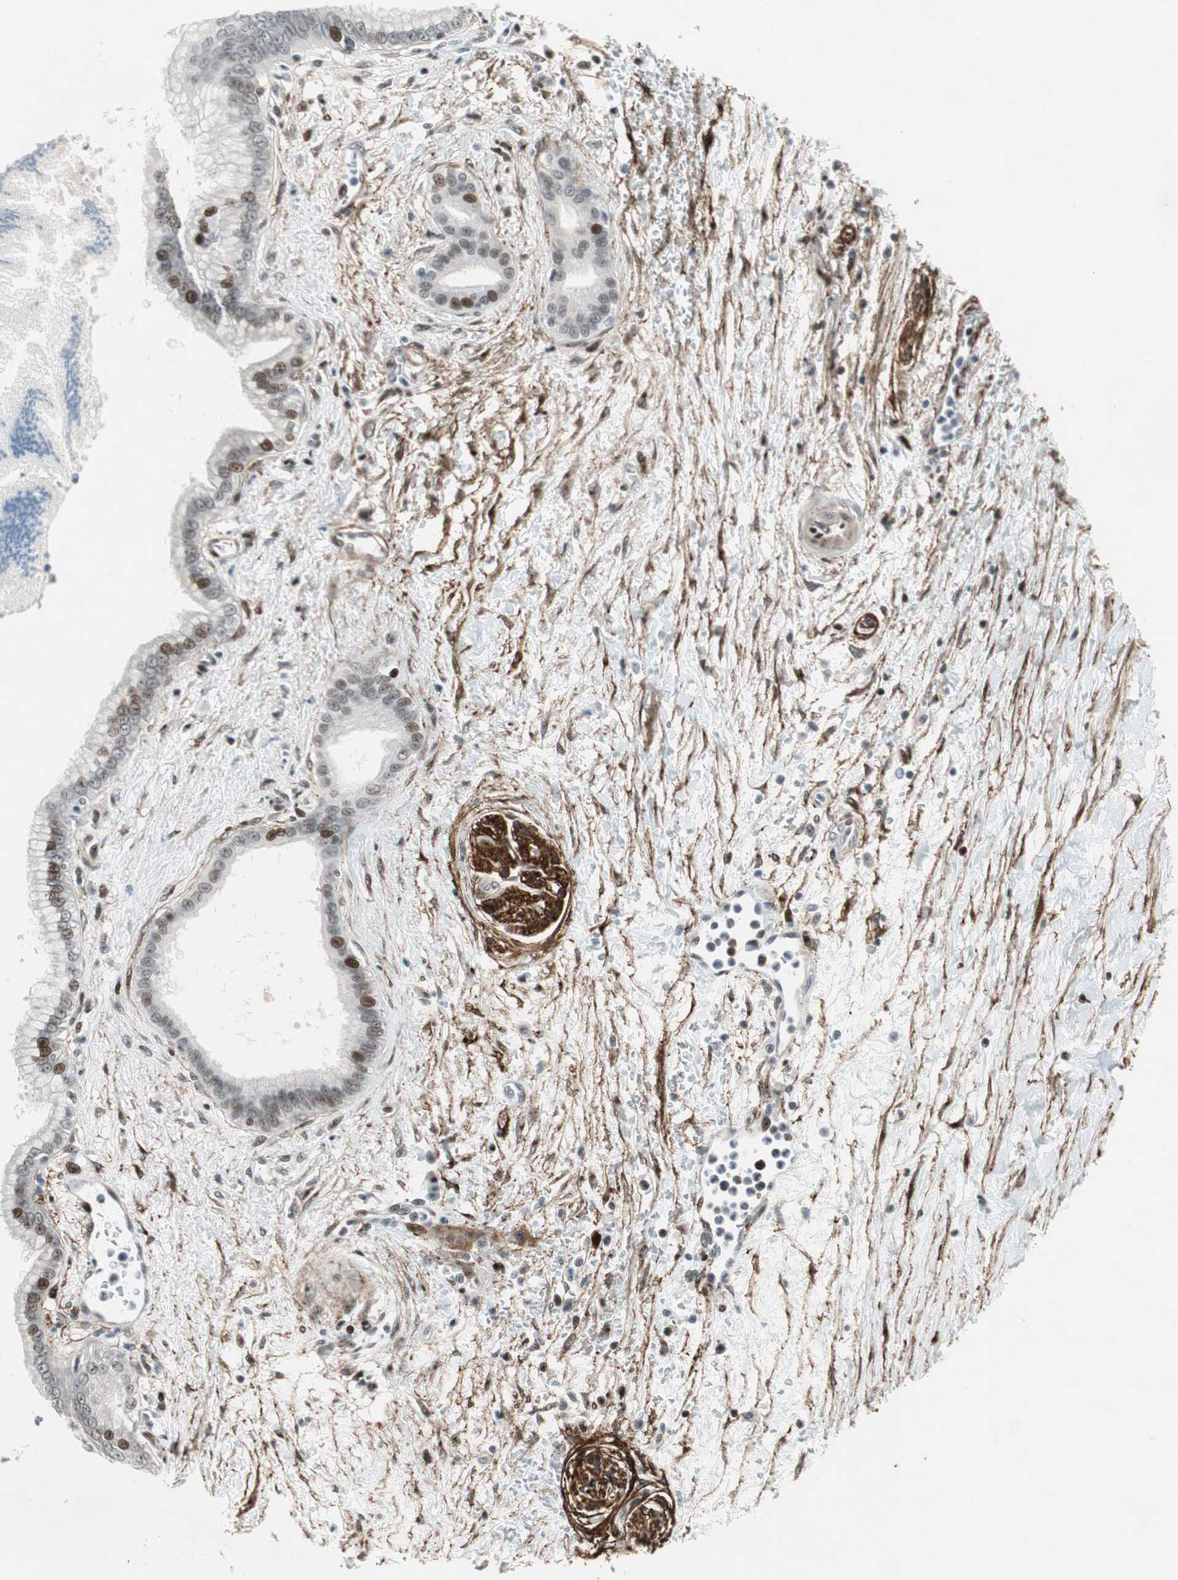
{"staining": {"intensity": "moderate", "quantity": "<25%", "location": "nuclear"}, "tissue": "pancreatic cancer", "cell_type": "Tumor cells", "image_type": "cancer", "snomed": [{"axis": "morphology", "description": "Adenocarcinoma, NOS"}, {"axis": "topography", "description": "Pancreas"}], "caption": "The micrograph shows staining of pancreatic cancer (adenocarcinoma), revealing moderate nuclear protein expression (brown color) within tumor cells.", "gene": "FBXO44", "patient": {"sex": "male", "age": 59}}